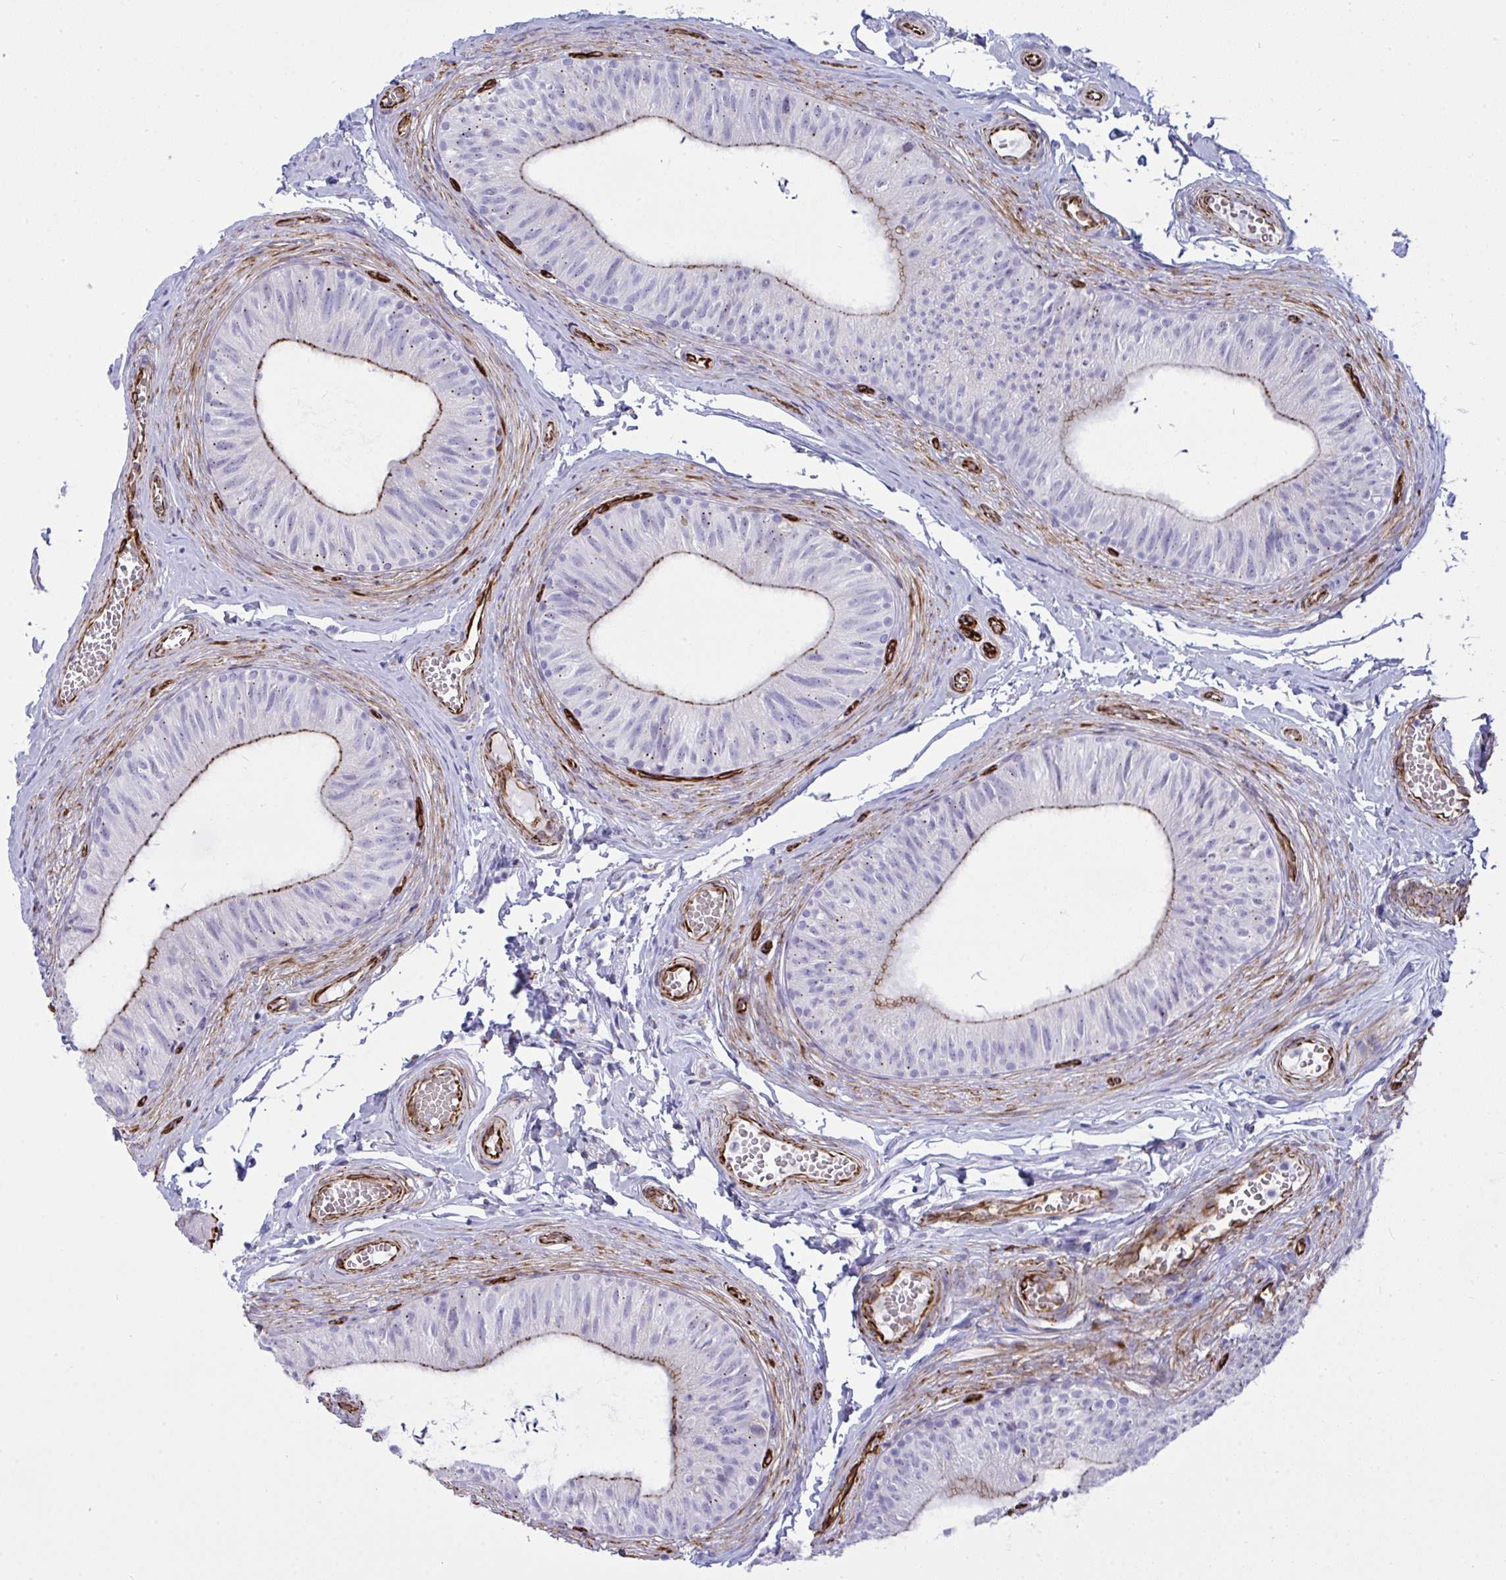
{"staining": {"intensity": "moderate", "quantity": "<25%", "location": "cytoplasmic/membranous"}, "tissue": "epididymis", "cell_type": "Glandular cells", "image_type": "normal", "snomed": [{"axis": "morphology", "description": "Normal tissue, NOS"}, {"axis": "topography", "description": "Epididymis, spermatic cord, NOS"}, {"axis": "topography", "description": "Epididymis"}, {"axis": "topography", "description": "Peripheral nerve tissue"}], "caption": "The photomicrograph demonstrates staining of benign epididymis, revealing moderate cytoplasmic/membranous protein staining (brown color) within glandular cells. The staining was performed using DAB (3,3'-diaminobenzidine) to visualize the protein expression in brown, while the nuclei were stained in blue with hematoxylin (Magnification: 20x).", "gene": "SLC35B1", "patient": {"sex": "male", "age": 29}}